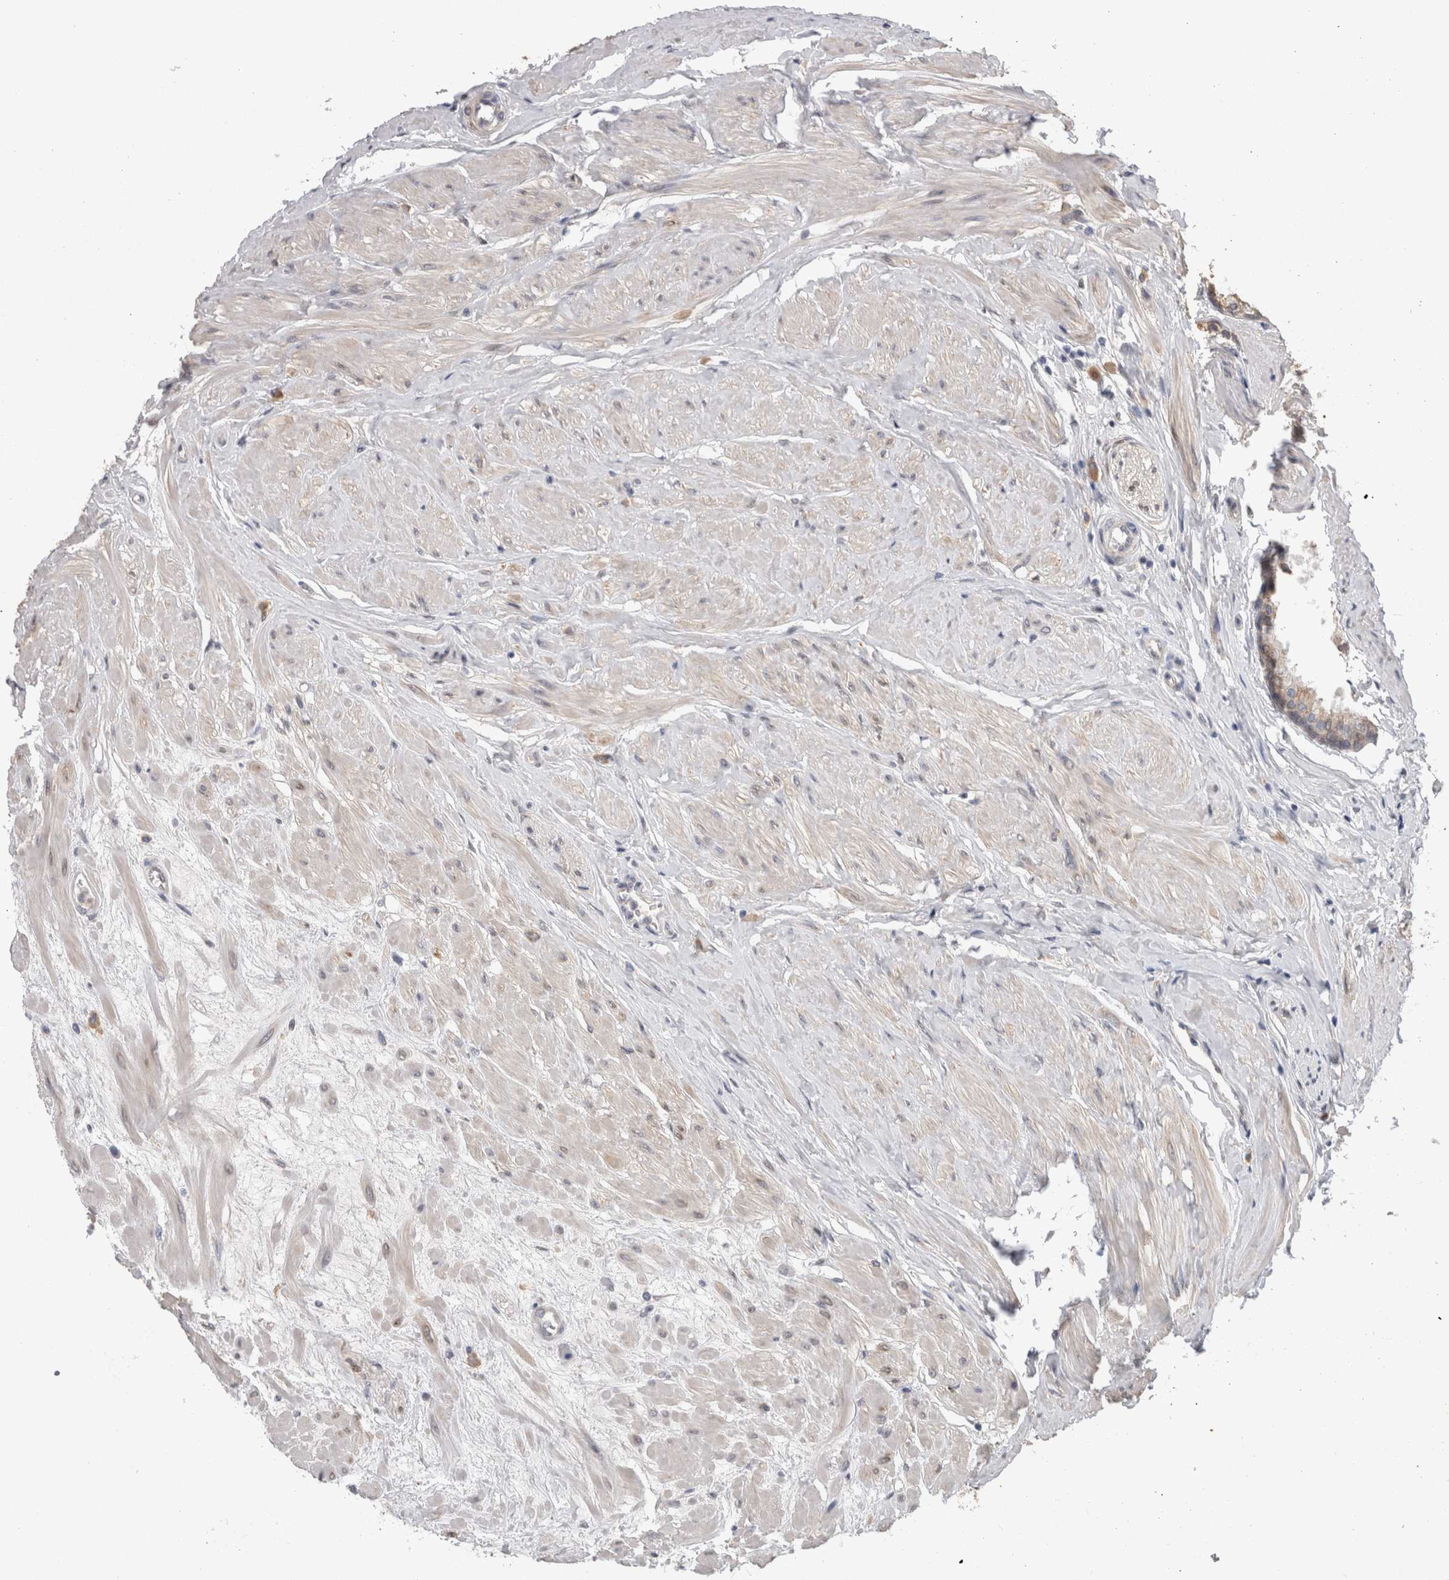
{"staining": {"intensity": "weak", "quantity": ">75%", "location": "cytoplasmic/membranous"}, "tissue": "seminal vesicle", "cell_type": "Glandular cells", "image_type": "normal", "snomed": [{"axis": "morphology", "description": "Normal tissue, NOS"}, {"axis": "topography", "description": "Prostate"}, {"axis": "topography", "description": "Seminal veicle"}], "caption": "This photomicrograph shows IHC staining of normal seminal vesicle, with low weak cytoplasmic/membranous positivity in about >75% of glandular cells.", "gene": "FHOD3", "patient": {"sex": "male", "age": 60}}